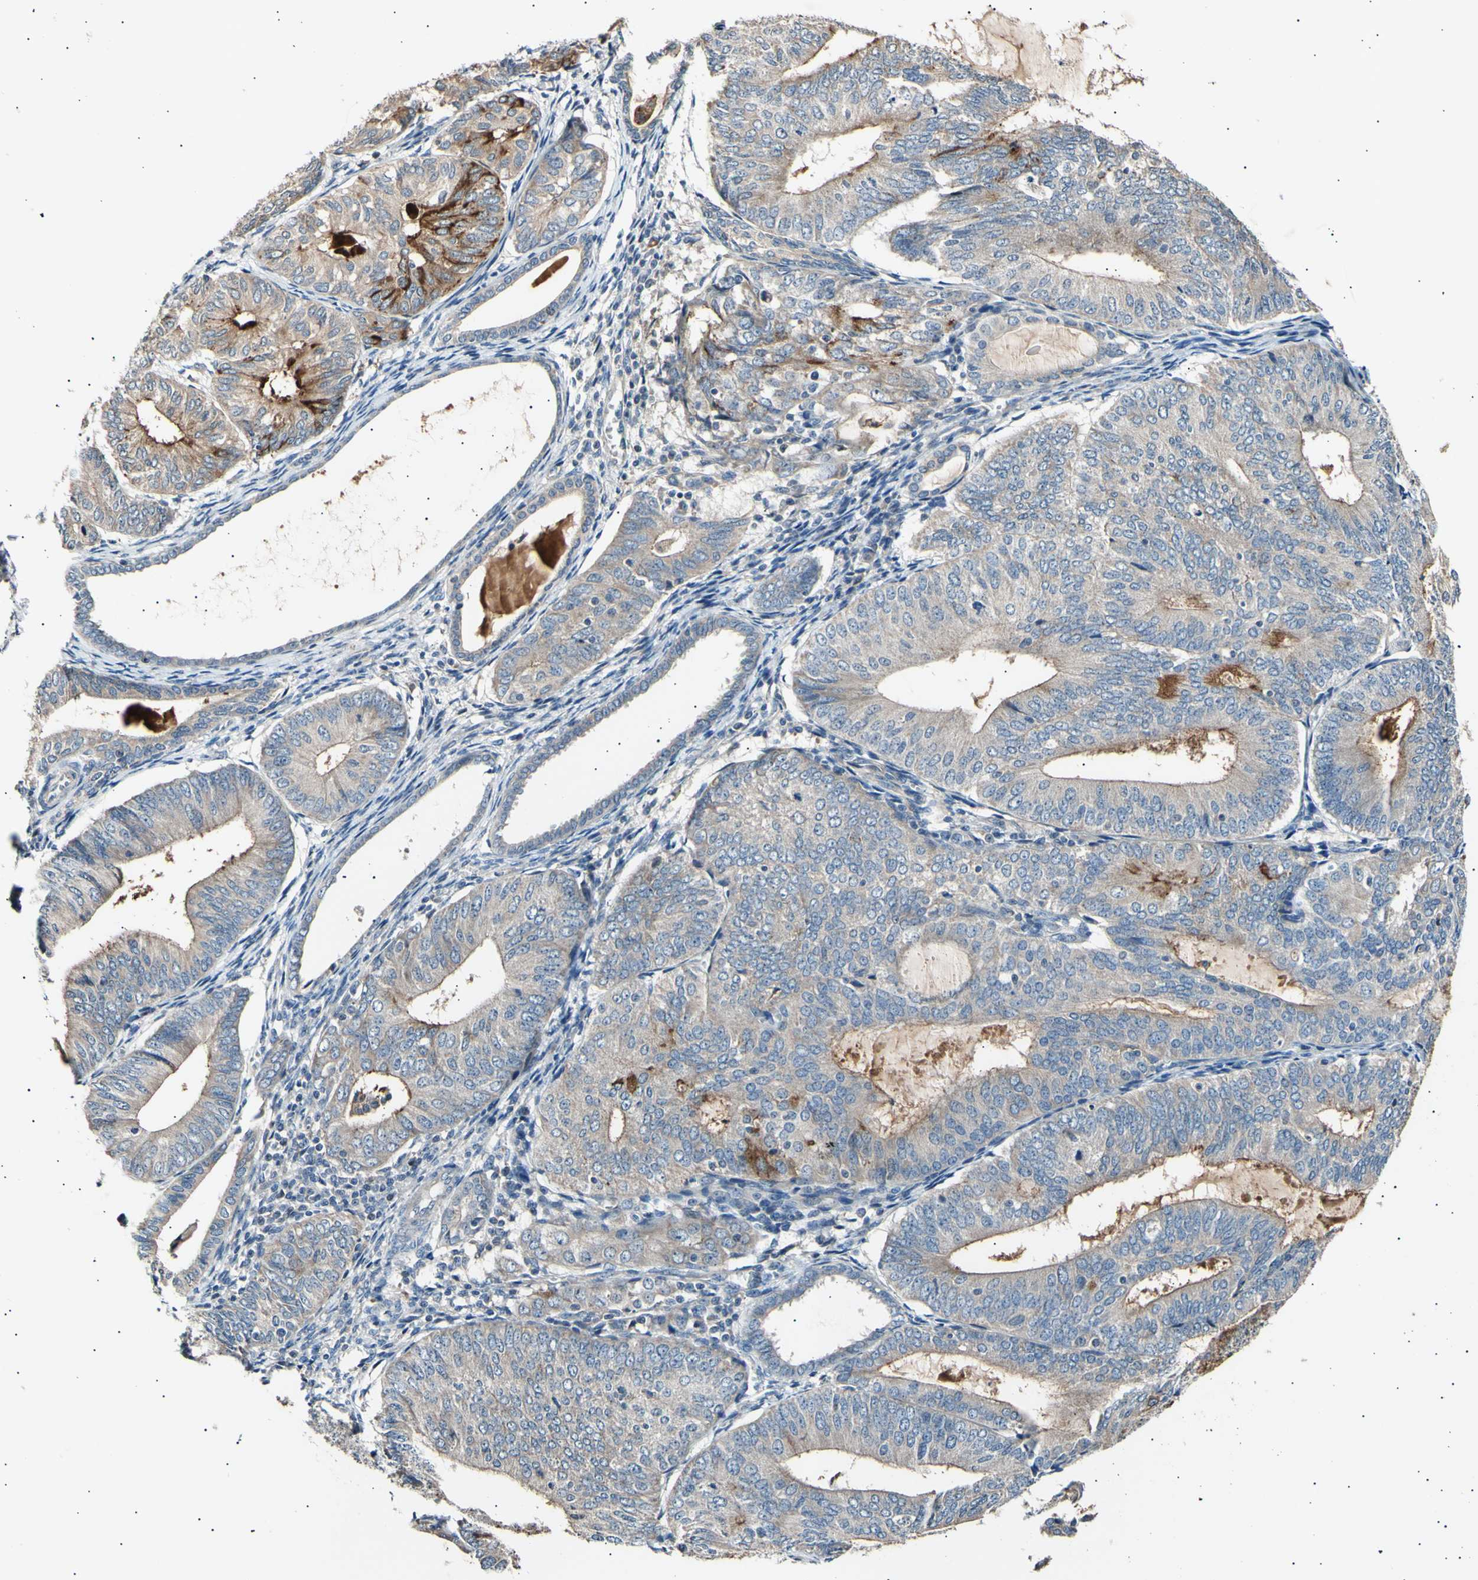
{"staining": {"intensity": "moderate", "quantity": ">75%", "location": "cytoplasmic/membranous"}, "tissue": "endometrial cancer", "cell_type": "Tumor cells", "image_type": "cancer", "snomed": [{"axis": "morphology", "description": "Adenocarcinoma, NOS"}, {"axis": "topography", "description": "Endometrium"}], "caption": "Endometrial cancer stained with DAB (3,3'-diaminobenzidine) immunohistochemistry displays medium levels of moderate cytoplasmic/membranous positivity in about >75% of tumor cells. (Brightfield microscopy of DAB IHC at high magnification).", "gene": "ITGA6", "patient": {"sex": "female", "age": 81}}